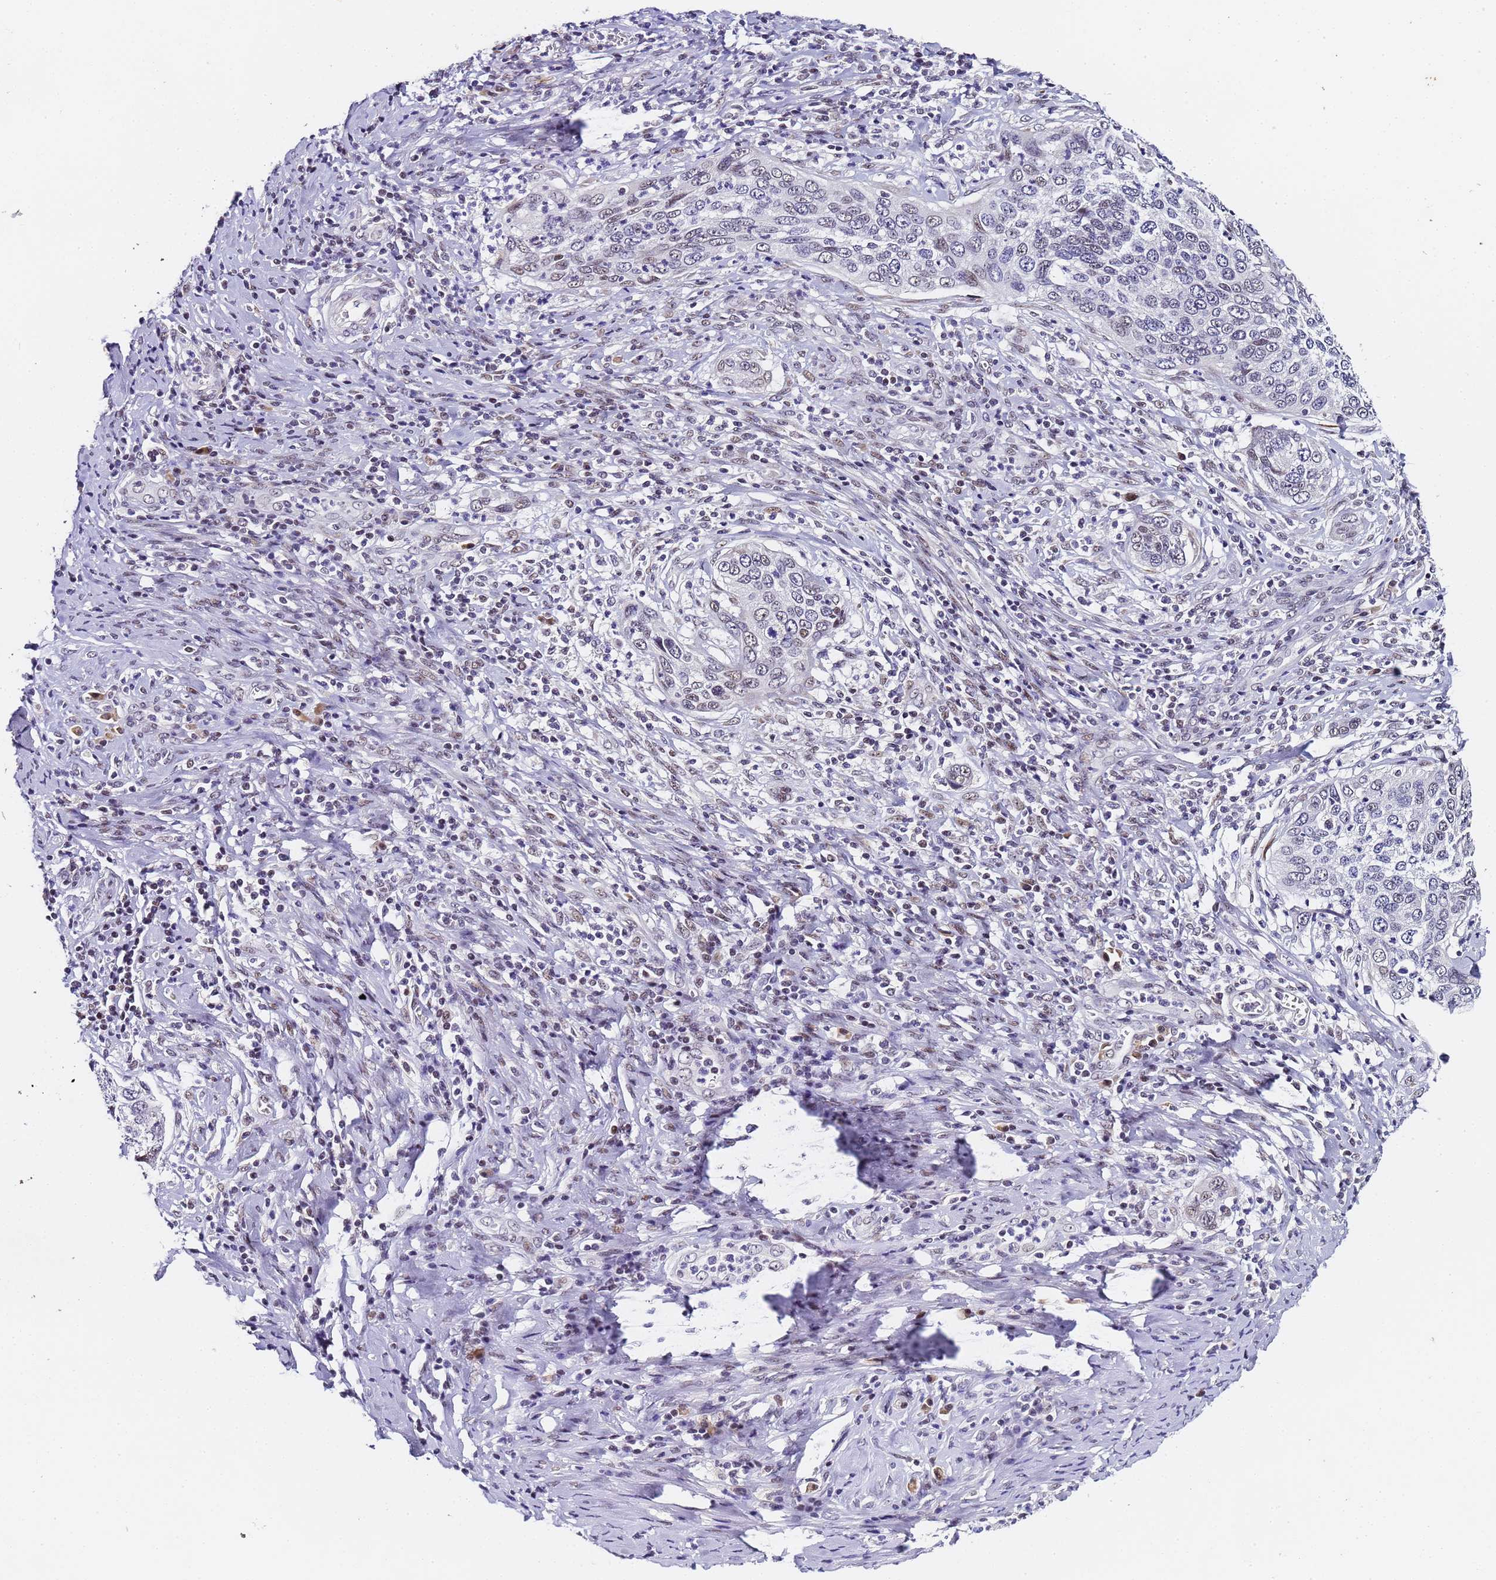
{"staining": {"intensity": "negative", "quantity": "none", "location": "none"}, "tissue": "cervical cancer", "cell_type": "Tumor cells", "image_type": "cancer", "snomed": [{"axis": "morphology", "description": "Squamous cell carcinoma, NOS"}, {"axis": "topography", "description": "Cervix"}], "caption": "The micrograph shows no significant staining in tumor cells of cervical cancer.", "gene": "FNBP4", "patient": {"sex": "female", "age": 53}}